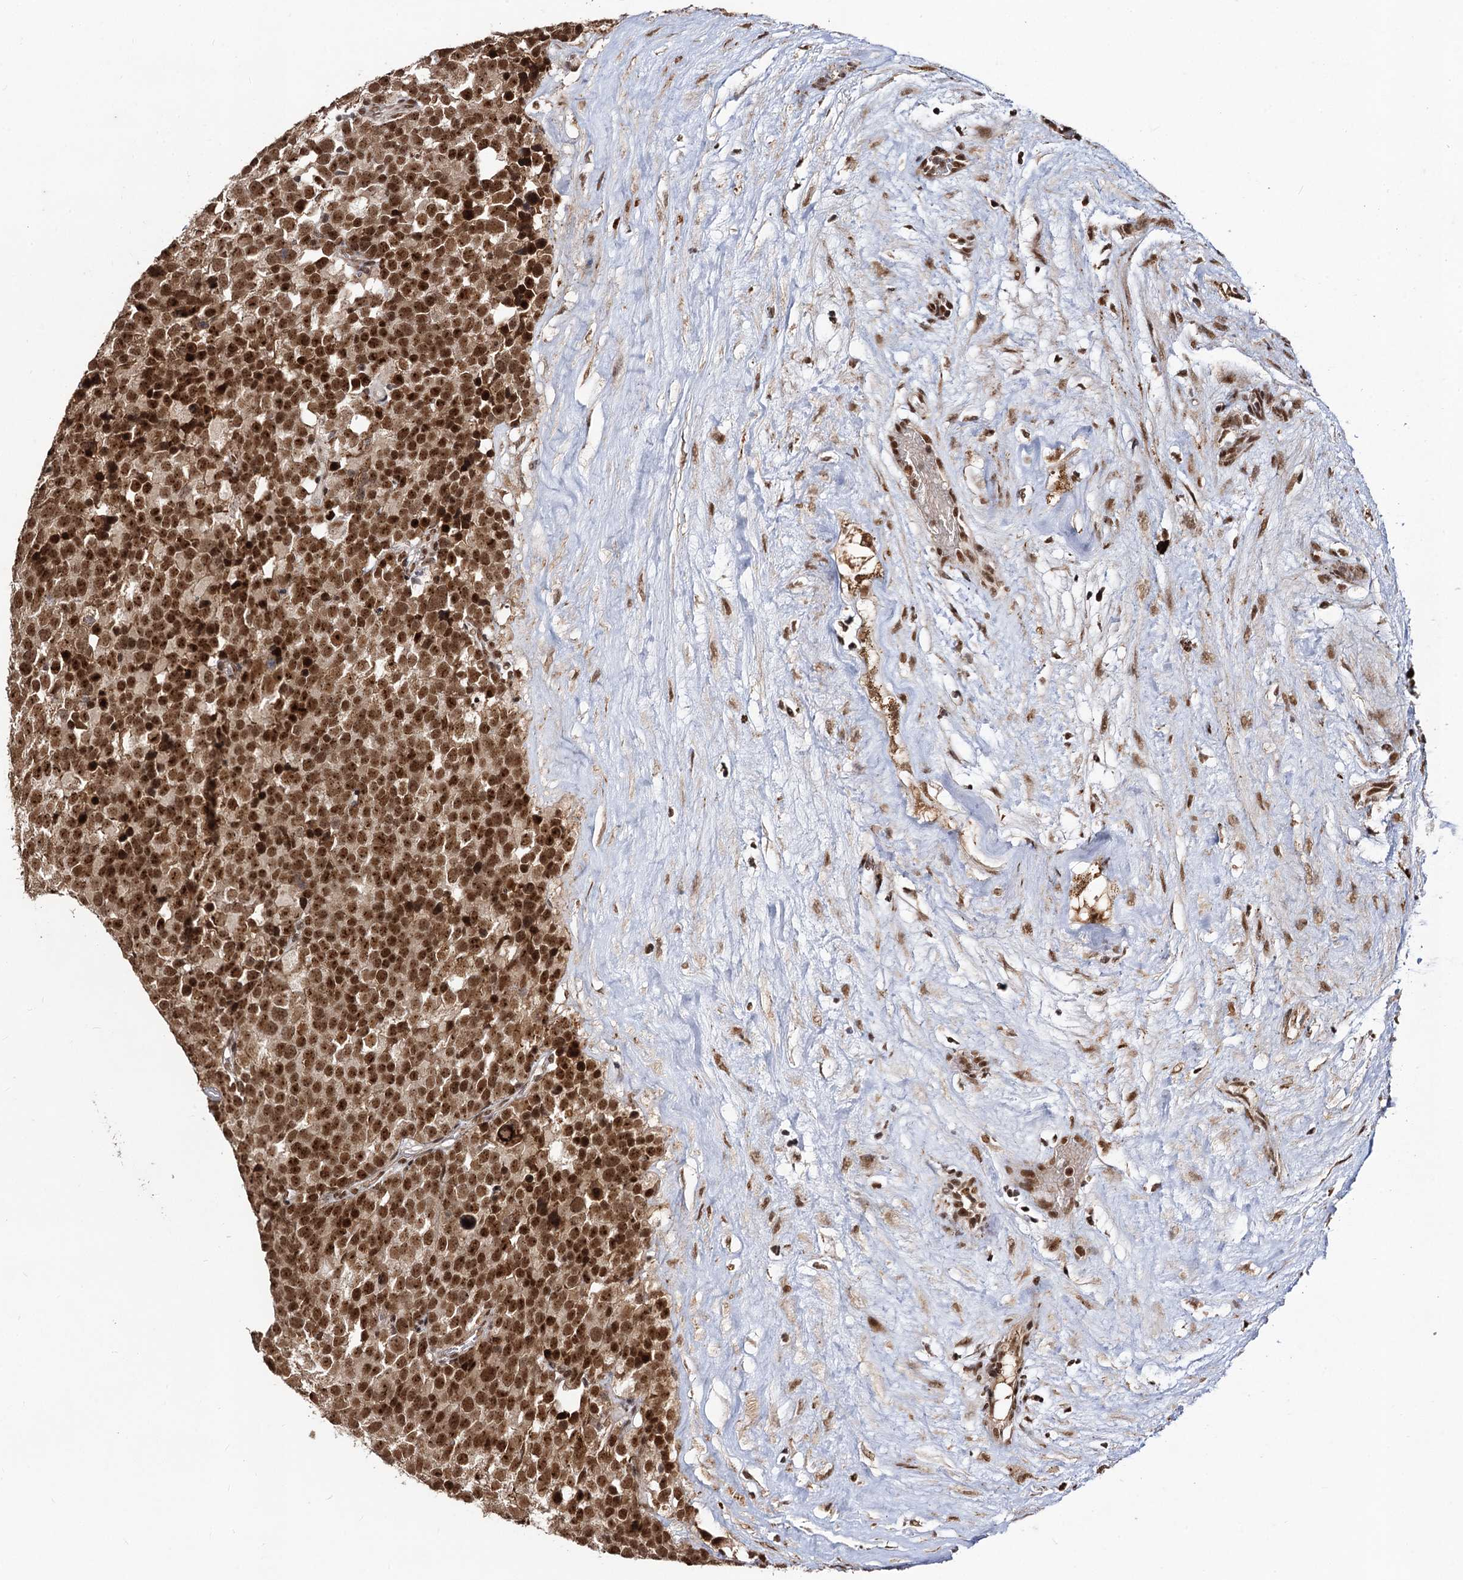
{"staining": {"intensity": "strong", "quantity": ">75%", "location": "nuclear"}, "tissue": "testis cancer", "cell_type": "Tumor cells", "image_type": "cancer", "snomed": [{"axis": "morphology", "description": "Seminoma, NOS"}, {"axis": "topography", "description": "Testis"}], "caption": "The histopathology image displays a brown stain indicating the presence of a protein in the nuclear of tumor cells in testis cancer (seminoma).", "gene": "SFSWAP", "patient": {"sex": "male", "age": 71}}